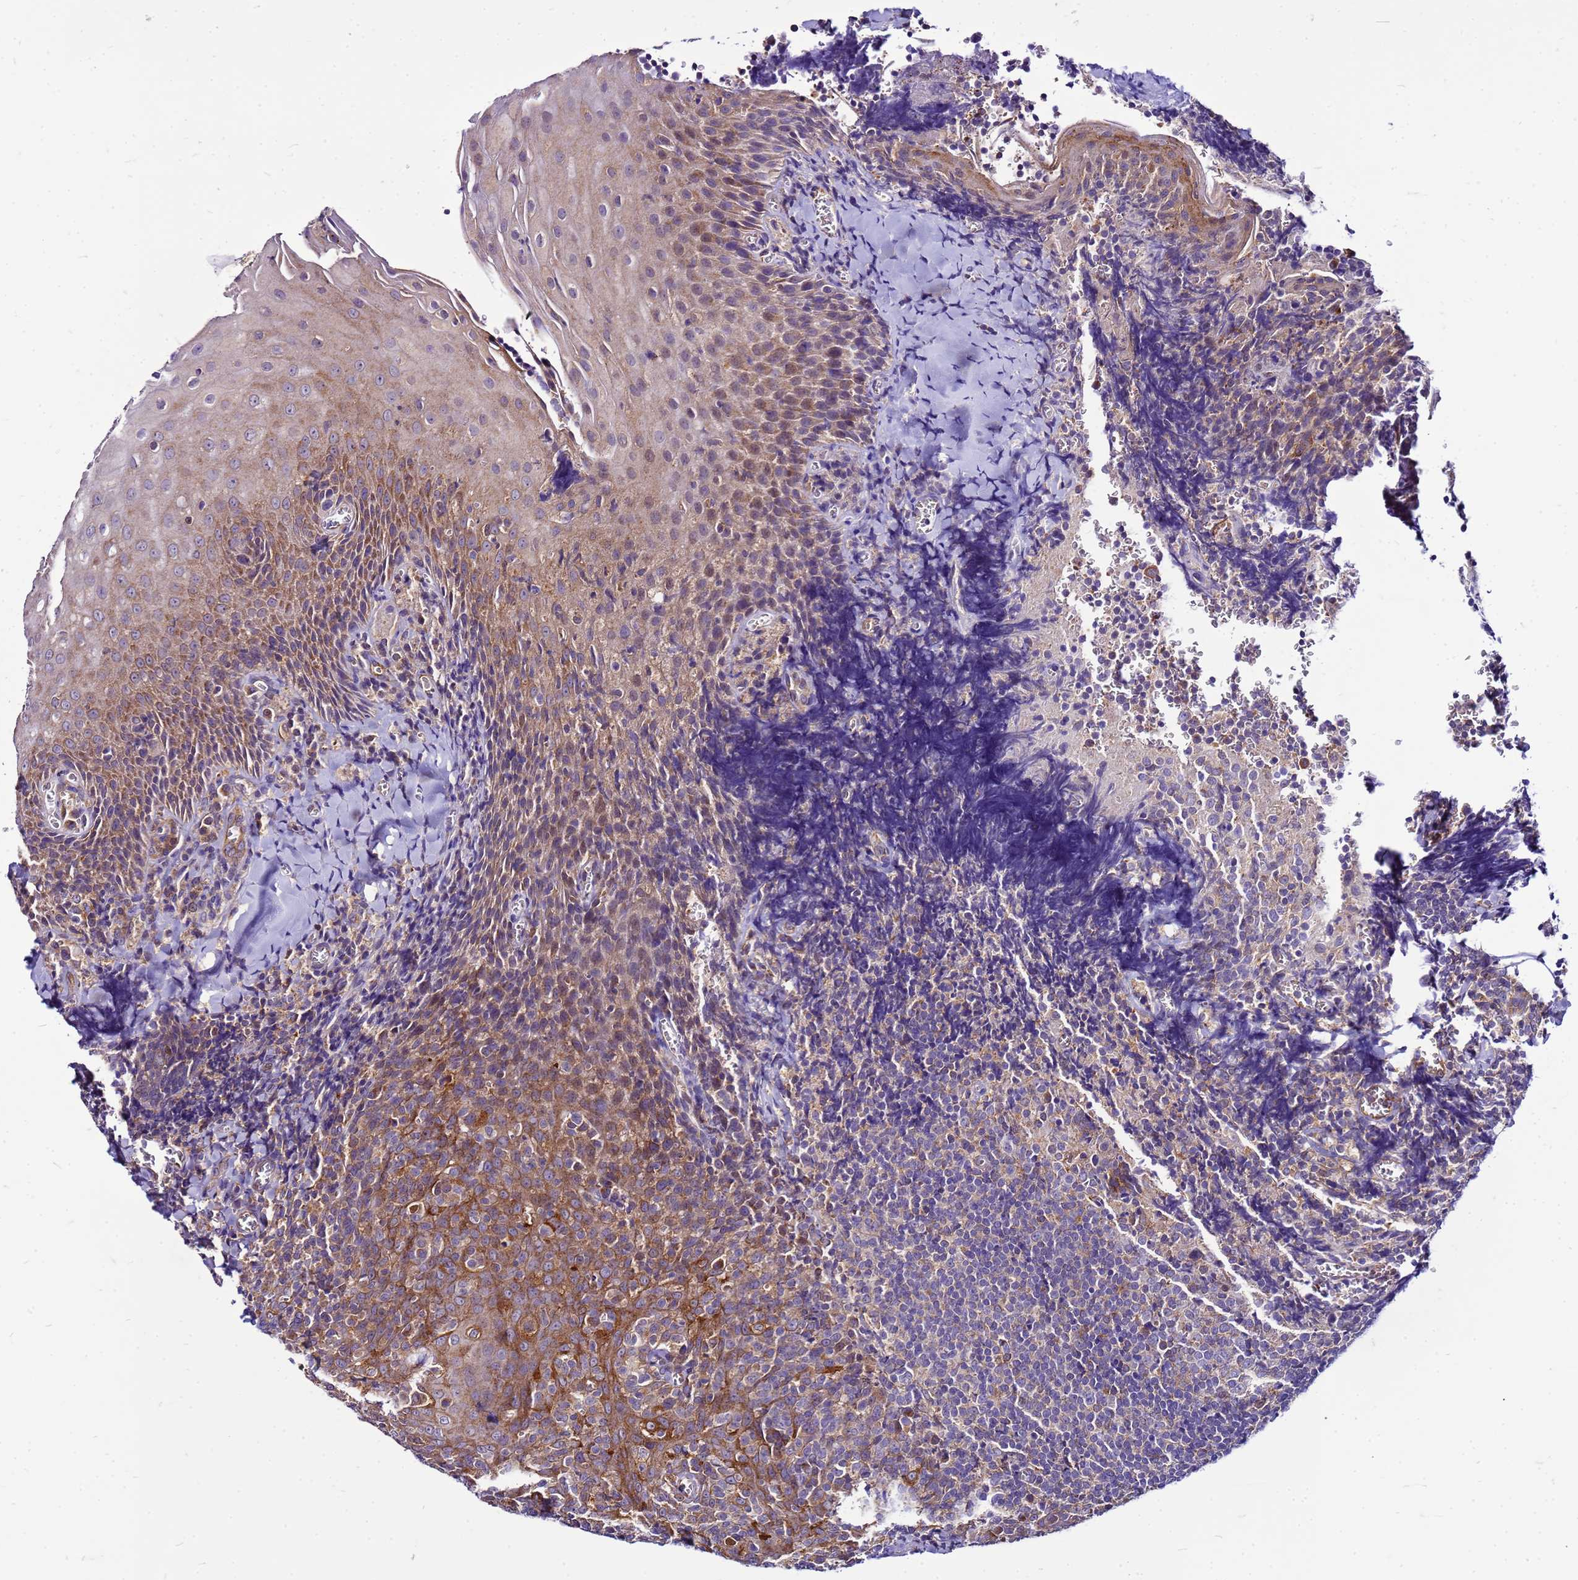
{"staining": {"intensity": "negative", "quantity": "none", "location": "none"}, "tissue": "tonsil", "cell_type": "Germinal center cells", "image_type": "normal", "snomed": [{"axis": "morphology", "description": "Normal tissue, NOS"}, {"axis": "topography", "description": "Tonsil"}], "caption": "Tonsil was stained to show a protein in brown. There is no significant staining in germinal center cells. (Brightfield microscopy of DAB (3,3'-diaminobenzidine) IHC at high magnification).", "gene": "PKD1", "patient": {"sex": "male", "age": 27}}